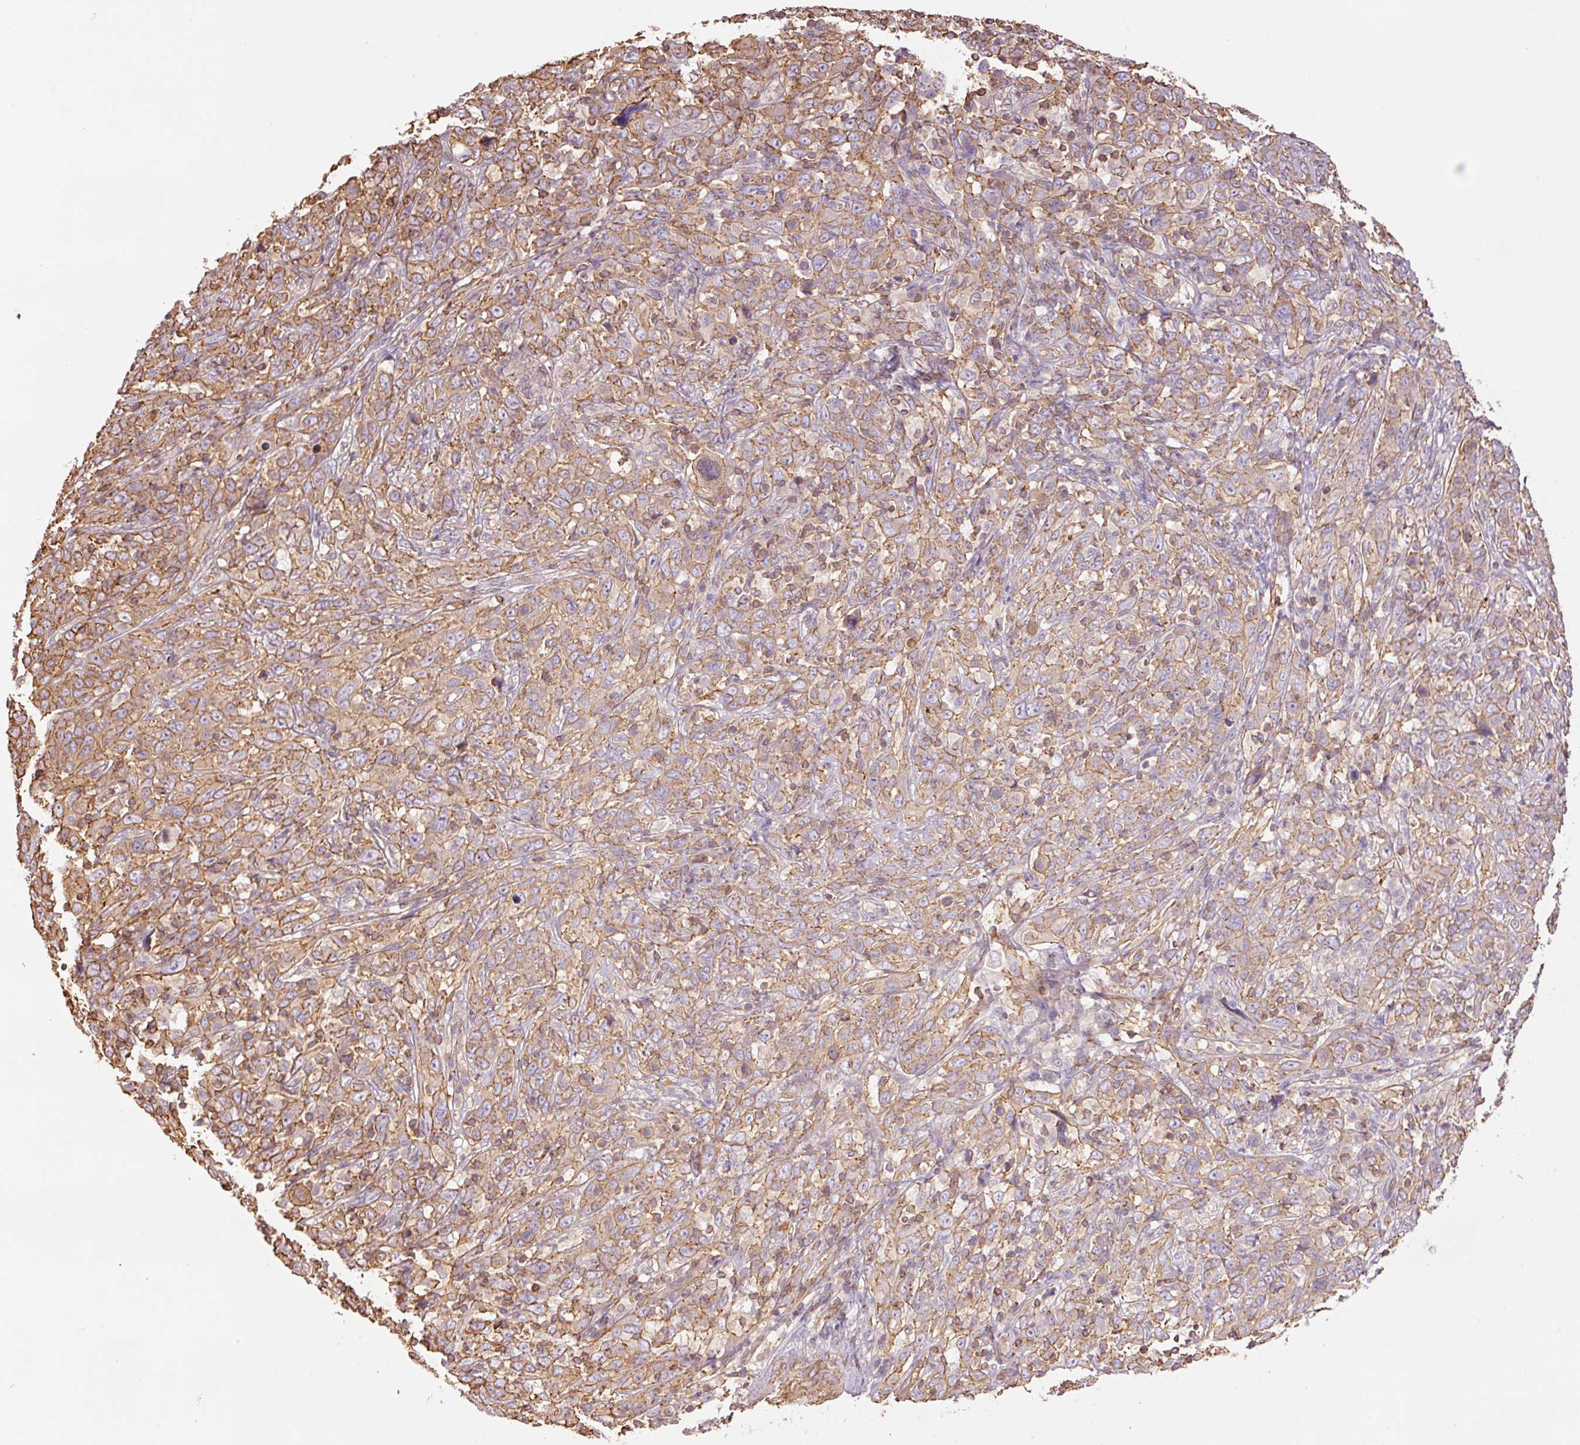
{"staining": {"intensity": "moderate", "quantity": ">75%", "location": "cytoplasmic/membranous"}, "tissue": "cervical cancer", "cell_type": "Tumor cells", "image_type": "cancer", "snomed": [{"axis": "morphology", "description": "Squamous cell carcinoma, NOS"}, {"axis": "topography", "description": "Cervix"}], "caption": "Immunohistochemistry (DAB (3,3'-diaminobenzidine)) staining of cervical squamous cell carcinoma reveals moderate cytoplasmic/membranous protein staining in about >75% of tumor cells. (IHC, brightfield microscopy, high magnification).", "gene": "PPP1R1B", "patient": {"sex": "female", "age": 46}}